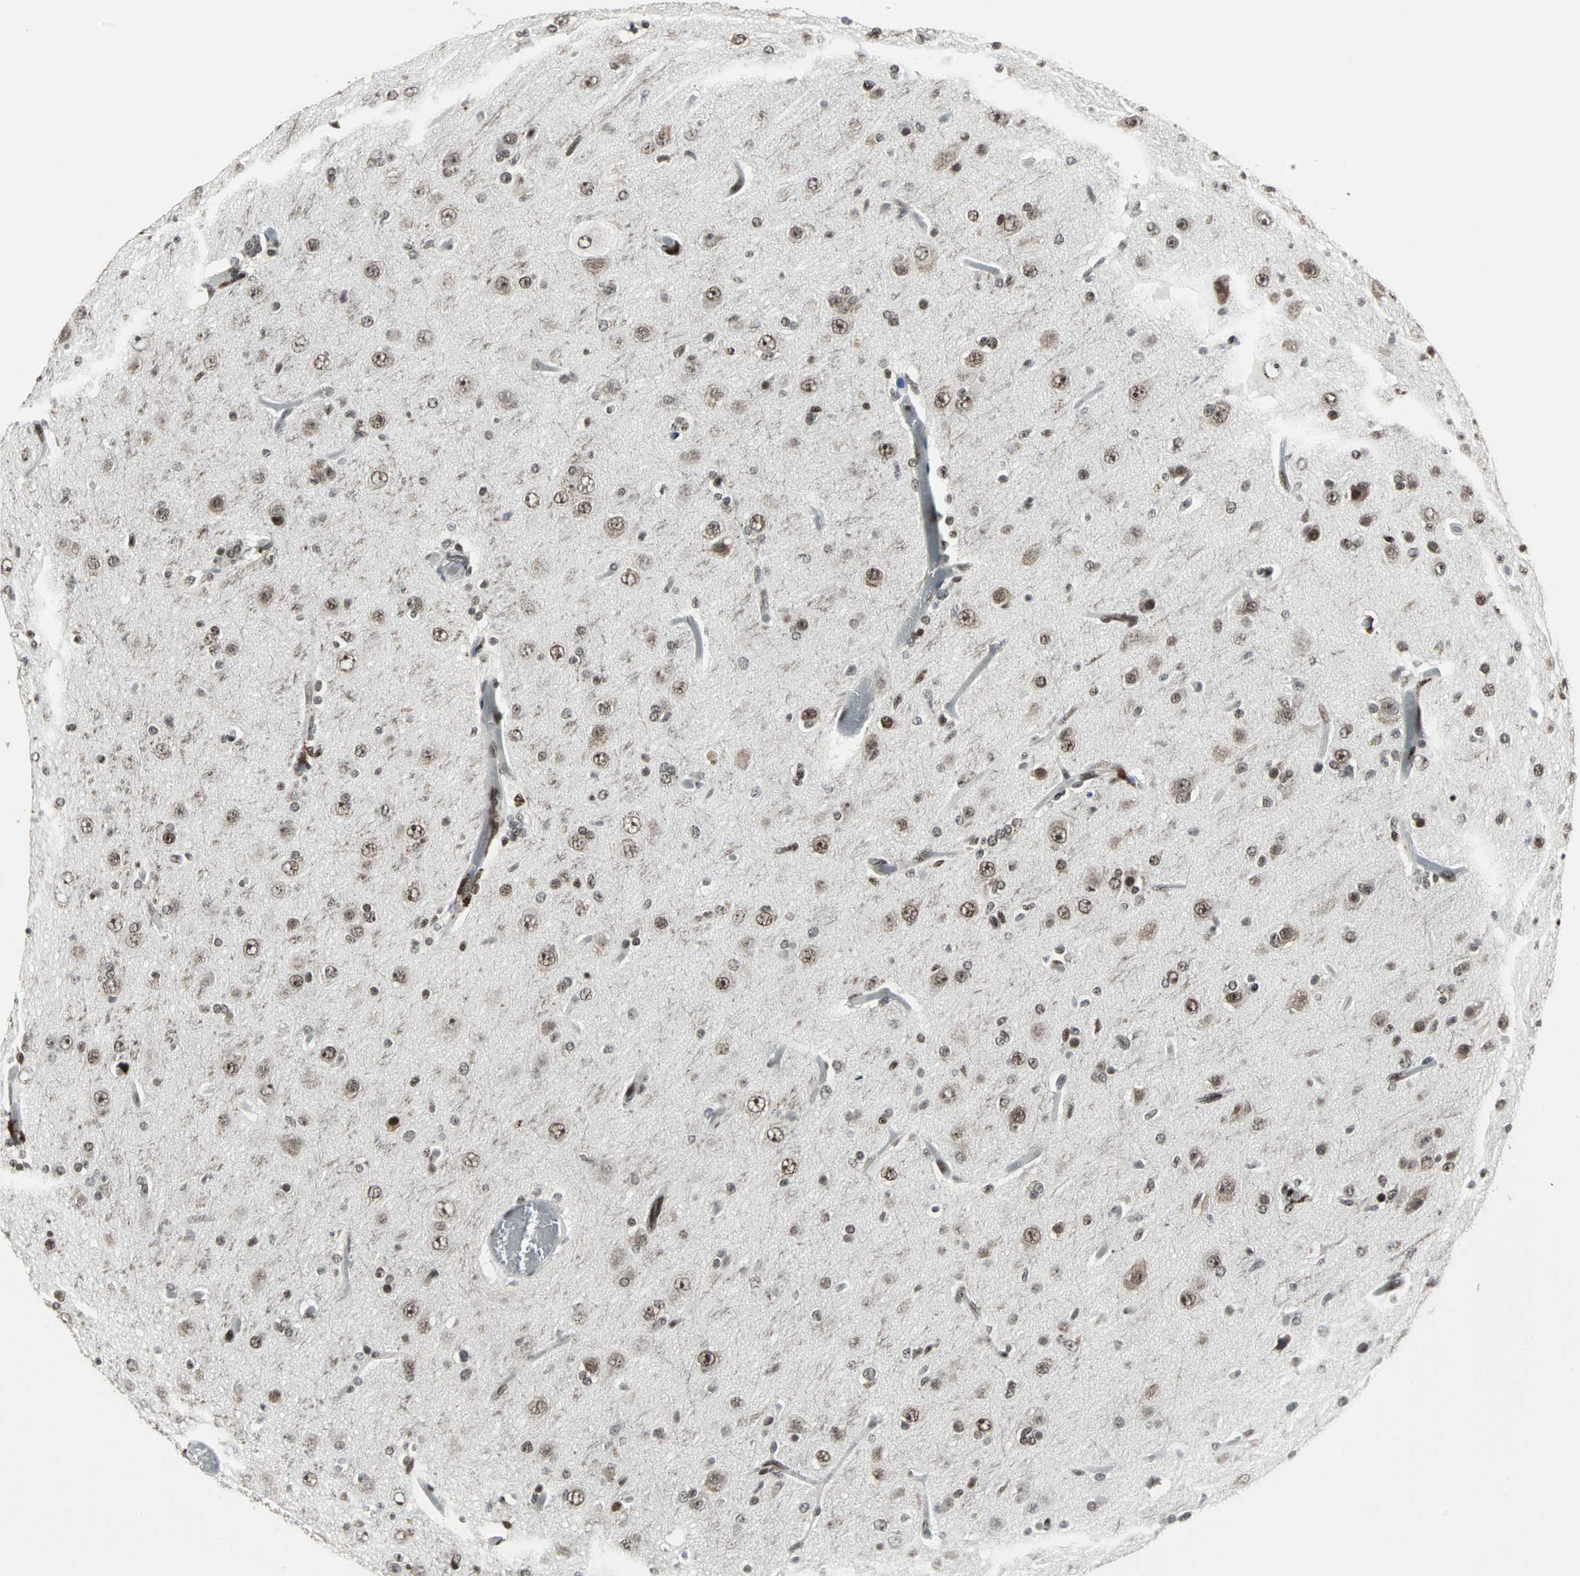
{"staining": {"intensity": "moderate", "quantity": ">75%", "location": "nuclear"}, "tissue": "glioma", "cell_type": "Tumor cells", "image_type": "cancer", "snomed": [{"axis": "morphology", "description": "Glioma, malignant, High grade"}, {"axis": "topography", "description": "Brain"}], "caption": "This image displays IHC staining of human glioma, with medium moderate nuclear expression in approximately >75% of tumor cells.", "gene": "PNKP", "patient": {"sex": "male", "age": 33}}